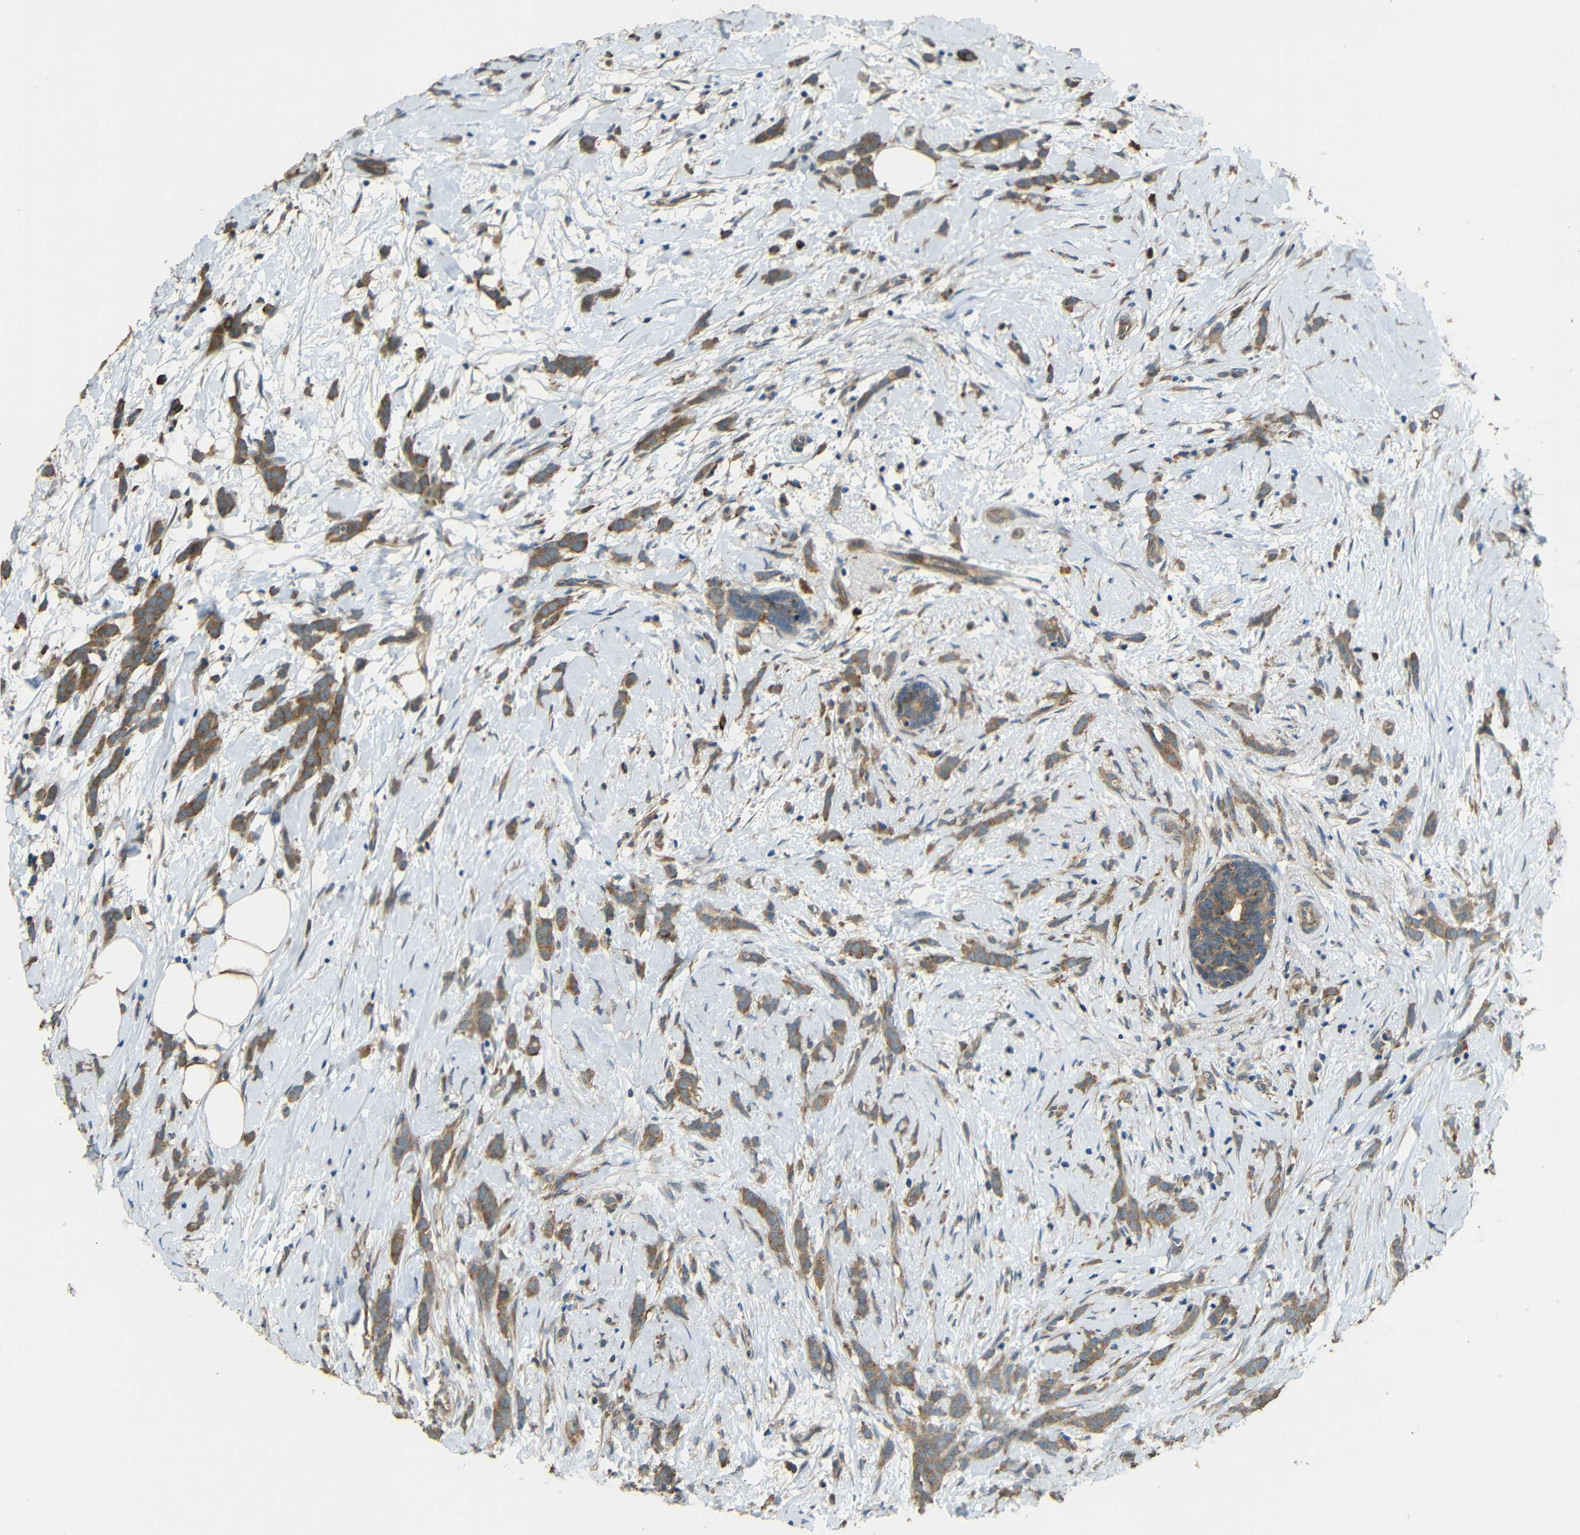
{"staining": {"intensity": "moderate", "quantity": ">75%", "location": "cytoplasmic/membranous"}, "tissue": "breast cancer", "cell_type": "Tumor cells", "image_type": "cancer", "snomed": [{"axis": "morphology", "description": "Lobular carcinoma, in situ"}, {"axis": "morphology", "description": "Lobular carcinoma"}, {"axis": "topography", "description": "Breast"}], "caption": "Immunohistochemical staining of breast cancer demonstrates medium levels of moderate cytoplasmic/membranous protein expression in approximately >75% of tumor cells.", "gene": "ACACA", "patient": {"sex": "female", "age": 41}}